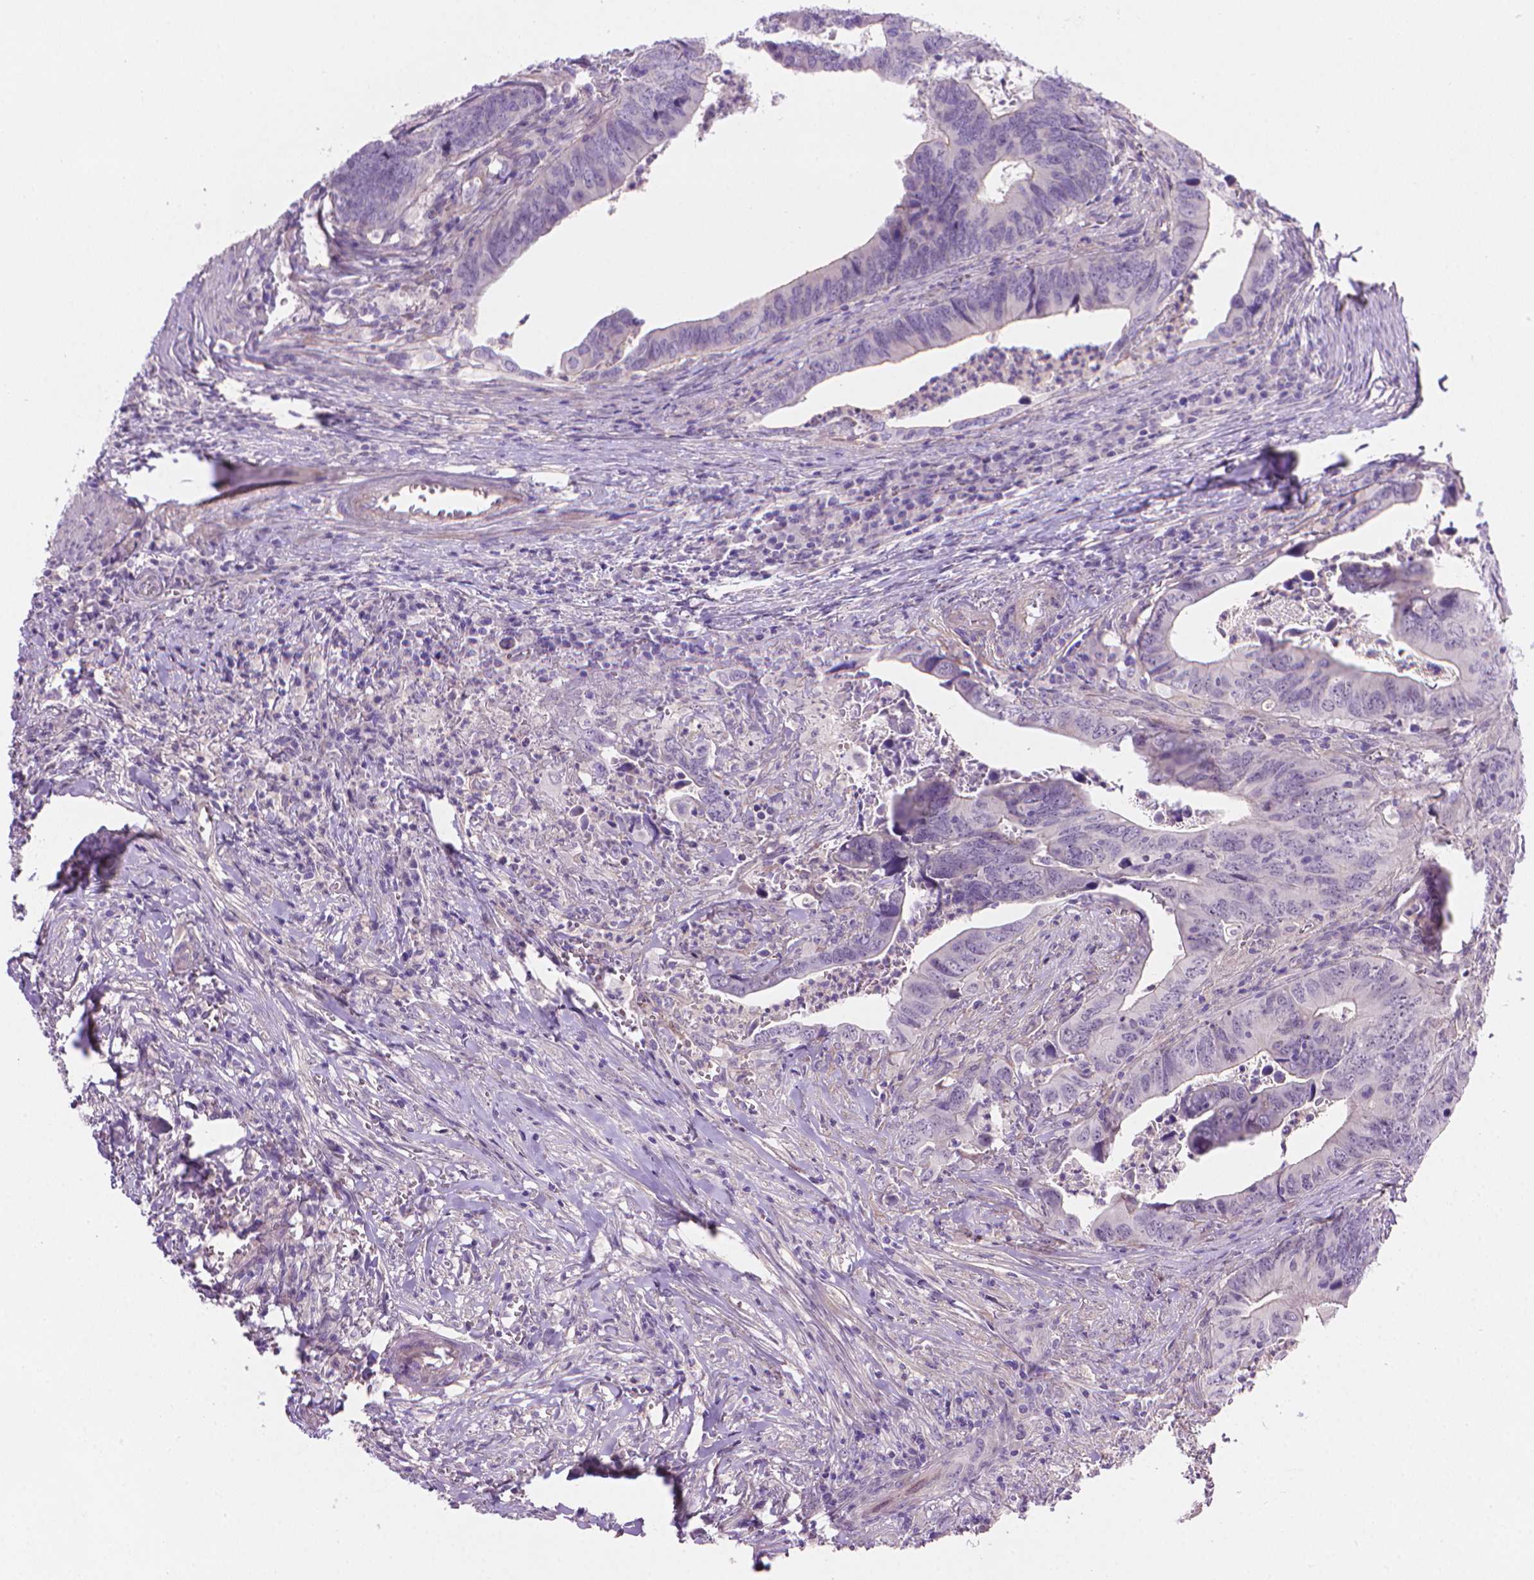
{"staining": {"intensity": "negative", "quantity": "none", "location": "none"}, "tissue": "colorectal cancer", "cell_type": "Tumor cells", "image_type": "cancer", "snomed": [{"axis": "morphology", "description": "Adenocarcinoma, NOS"}, {"axis": "topography", "description": "Colon"}], "caption": "Immunohistochemical staining of adenocarcinoma (colorectal) displays no significant staining in tumor cells.", "gene": "AMMECR1", "patient": {"sex": "female", "age": 82}}